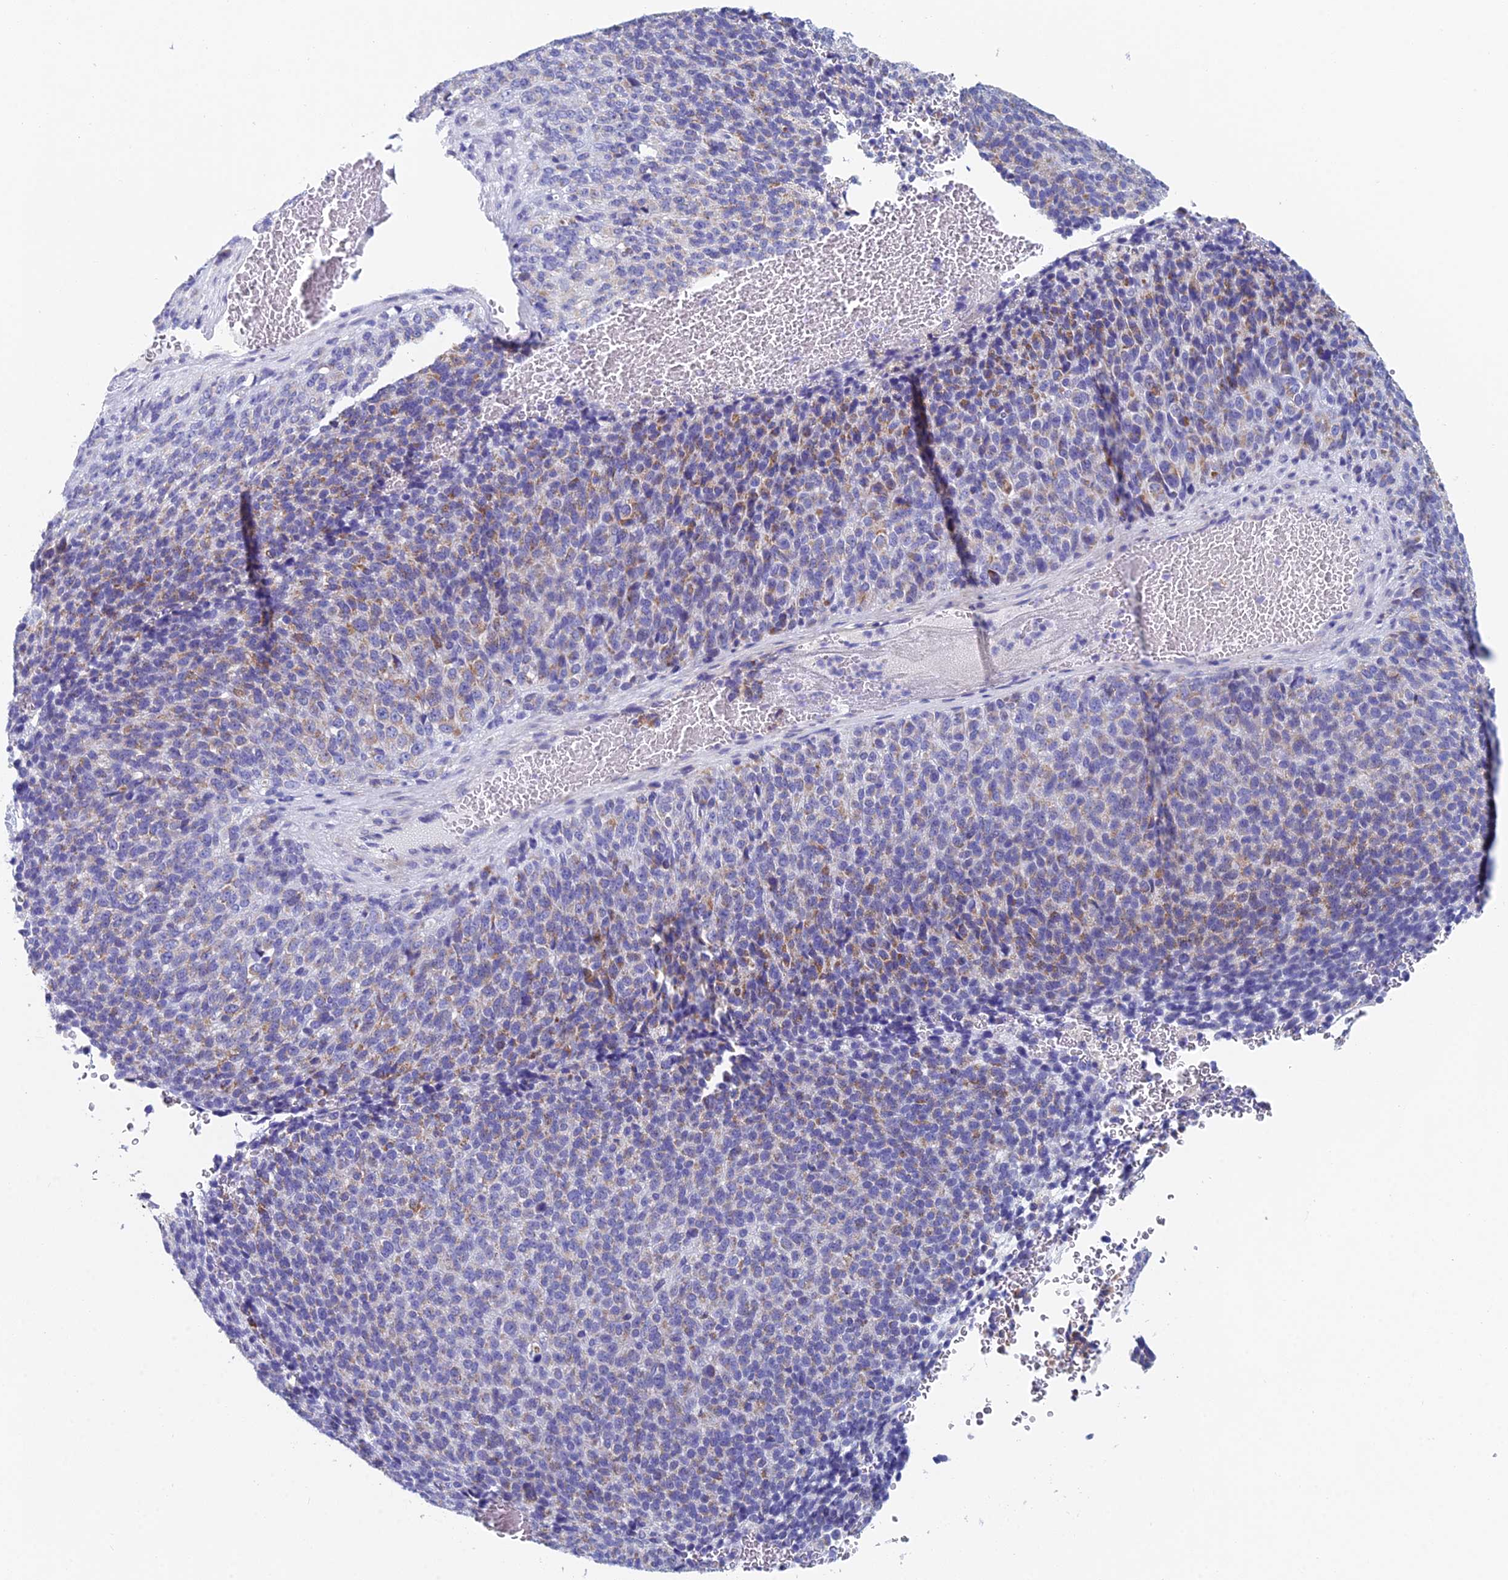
{"staining": {"intensity": "moderate", "quantity": "<25%", "location": "cytoplasmic/membranous"}, "tissue": "melanoma", "cell_type": "Tumor cells", "image_type": "cancer", "snomed": [{"axis": "morphology", "description": "Malignant melanoma, Metastatic site"}, {"axis": "topography", "description": "Brain"}], "caption": "Melanoma stained with a brown dye shows moderate cytoplasmic/membranous positive staining in about <25% of tumor cells.", "gene": "ACSM1", "patient": {"sex": "female", "age": 56}}